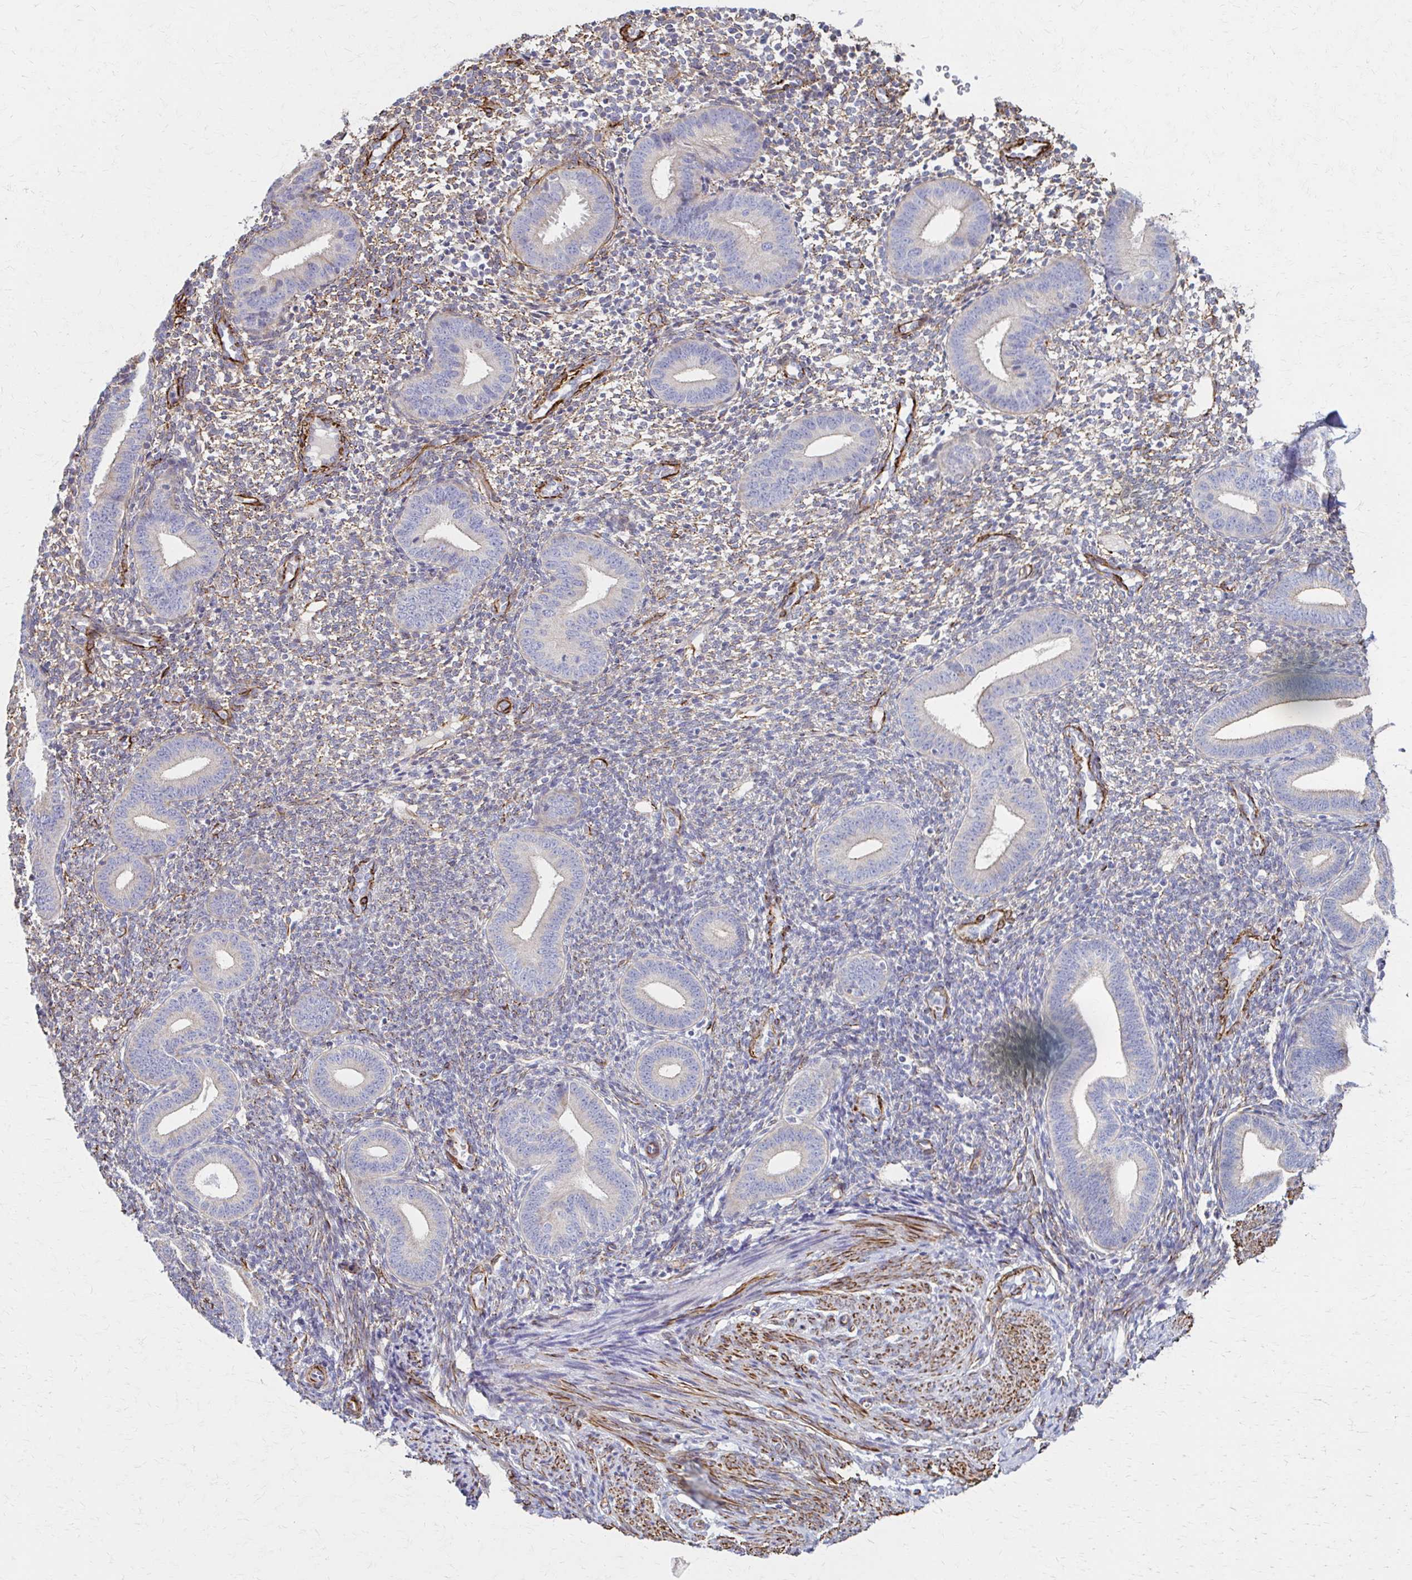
{"staining": {"intensity": "negative", "quantity": "none", "location": "none"}, "tissue": "endometrium", "cell_type": "Cells in endometrial stroma", "image_type": "normal", "snomed": [{"axis": "morphology", "description": "Normal tissue, NOS"}, {"axis": "topography", "description": "Endometrium"}], "caption": "Immunohistochemistry image of benign endometrium stained for a protein (brown), which exhibits no positivity in cells in endometrial stroma.", "gene": "TIMMDC1", "patient": {"sex": "female", "age": 40}}